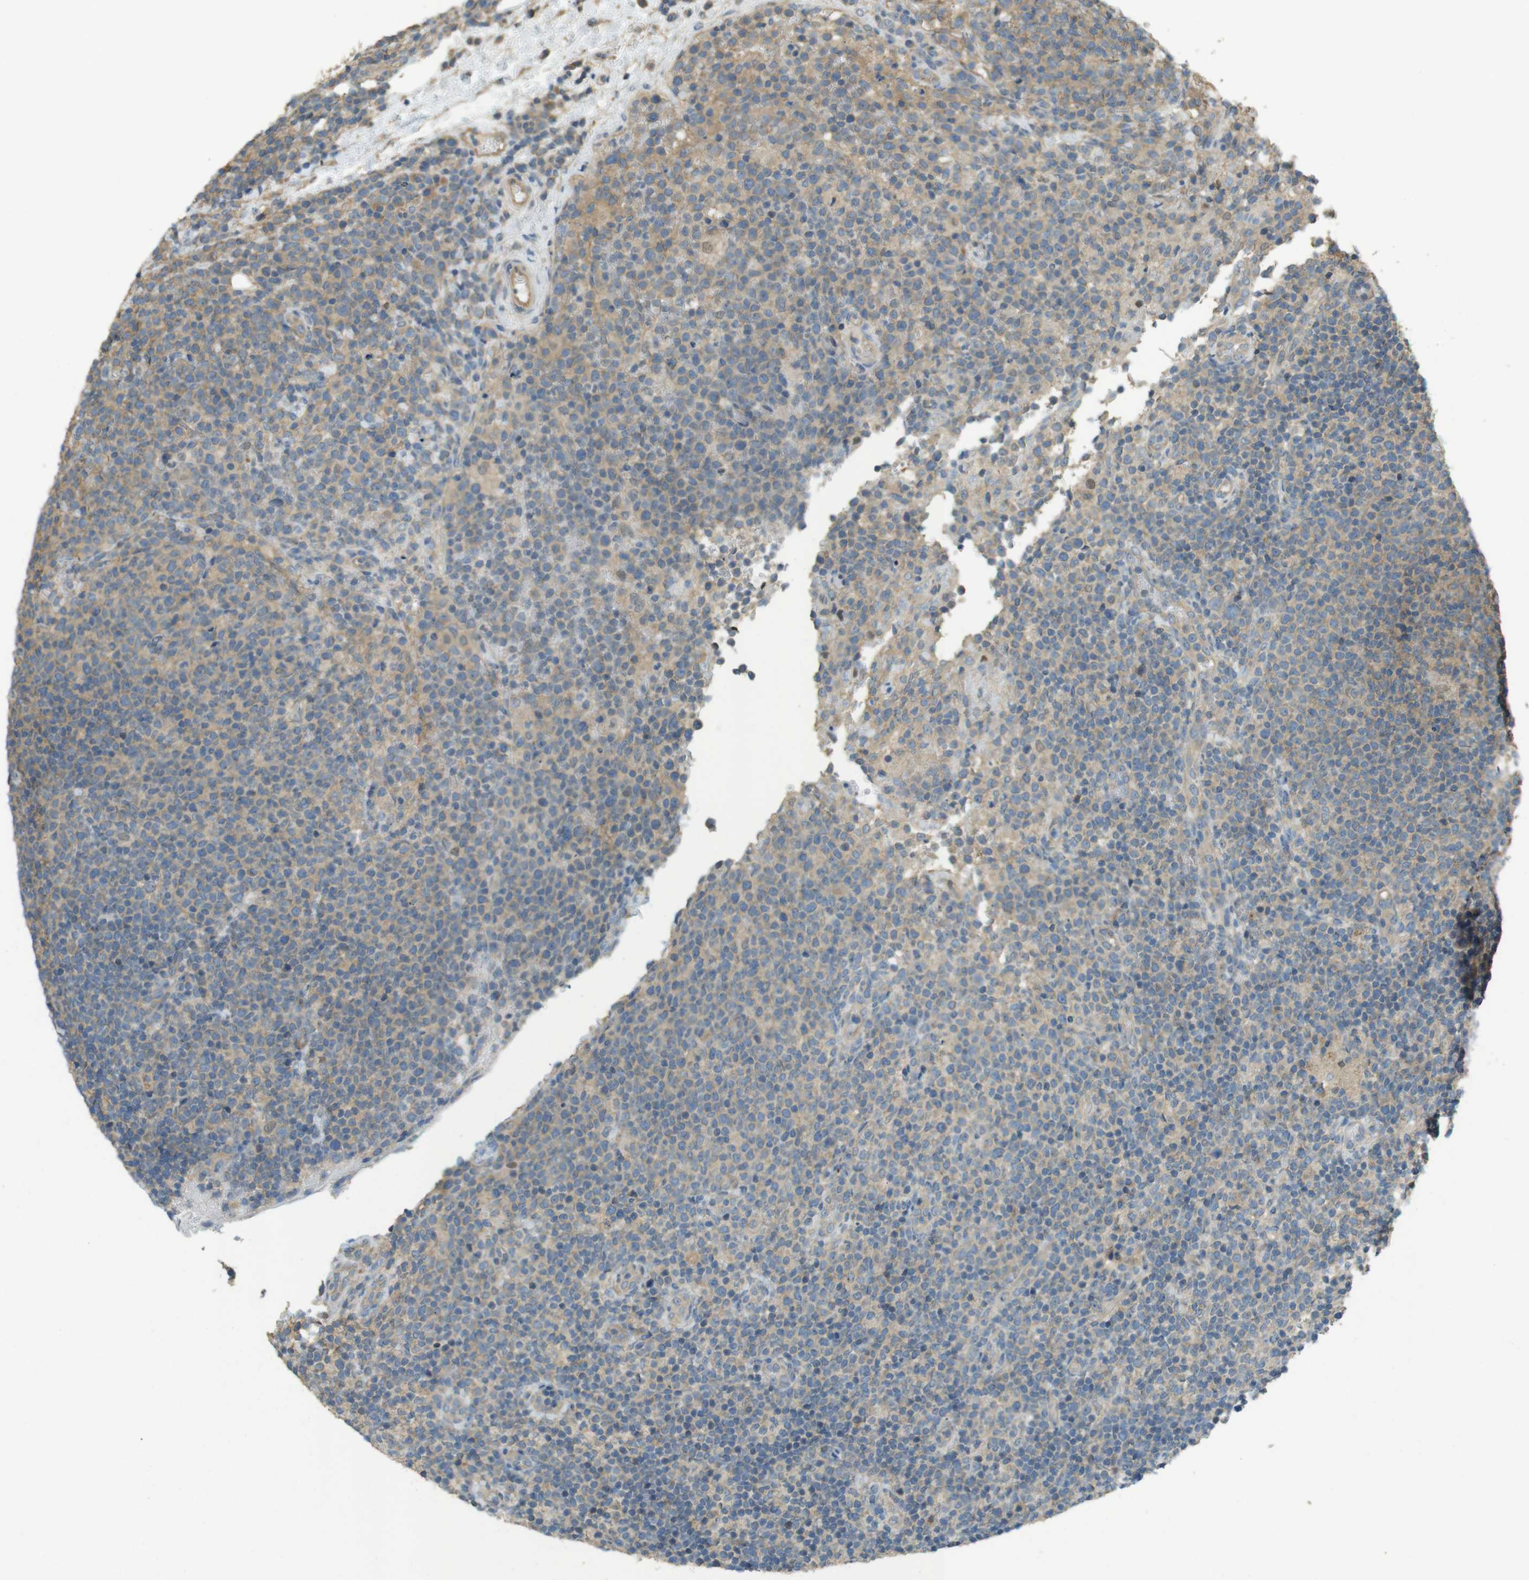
{"staining": {"intensity": "weak", "quantity": "25%-75%", "location": "cytoplasmic/membranous"}, "tissue": "lymphoma", "cell_type": "Tumor cells", "image_type": "cancer", "snomed": [{"axis": "morphology", "description": "Malignant lymphoma, non-Hodgkin's type, High grade"}, {"axis": "topography", "description": "Lymph node"}], "caption": "The photomicrograph exhibits staining of high-grade malignant lymphoma, non-Hodgkin's type, revealing weak cytoplasmic/membranous protein positivity (brown color) within tumor cells. The protein of interest is stained brown, and the nuclei are stained in blue (DAB IHC with brightfield microscopy, high magnification).", "gene": "ZDHHC20", "patient": {"sex": "male", "age": 61}}